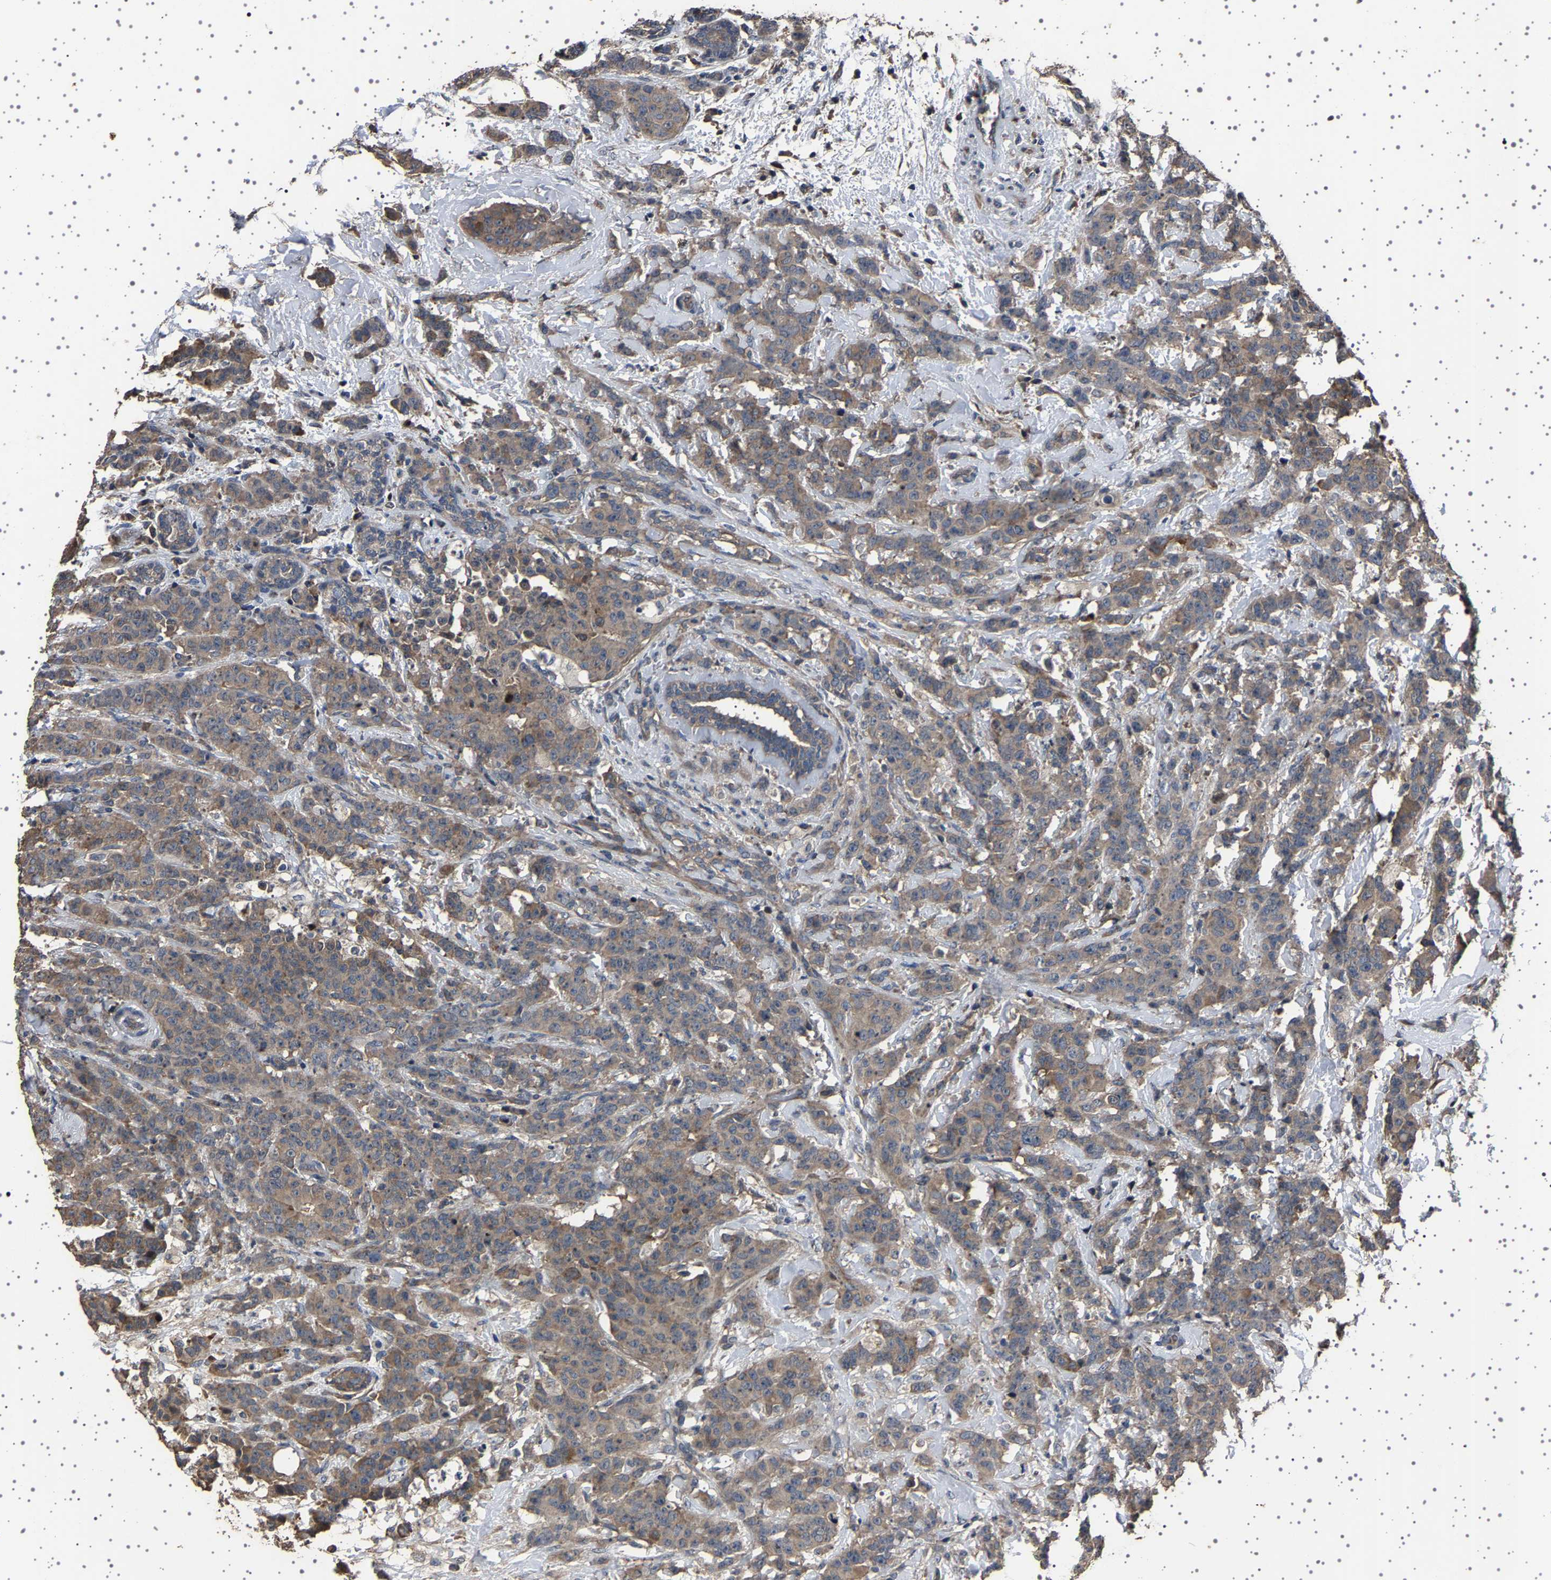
{"staining": {"intensity": "moderate", "quantity": ">75%", "location": "cytoplasmic/membranous"}, "tissue": "breast cancer", "cell_type": "Tumor cells", "image_type": "cancer", "snomed": [{"axis": "morphology", "description": "Normal tissue, NOS"}, {"axis": "morphology", "description": "Duct carcinoma"}, {"axis": "topography", "description": "Breast"}], "caption": "High-power microscopy captured an immunohistochemistry (IHC) photomicrograph of breast cancer, revealing moderate cytoplasmic/membranous staining in about >75% of tumor cells.", "gene": "NCKAP1", "patient": {"sex": "female", "age": 40}}